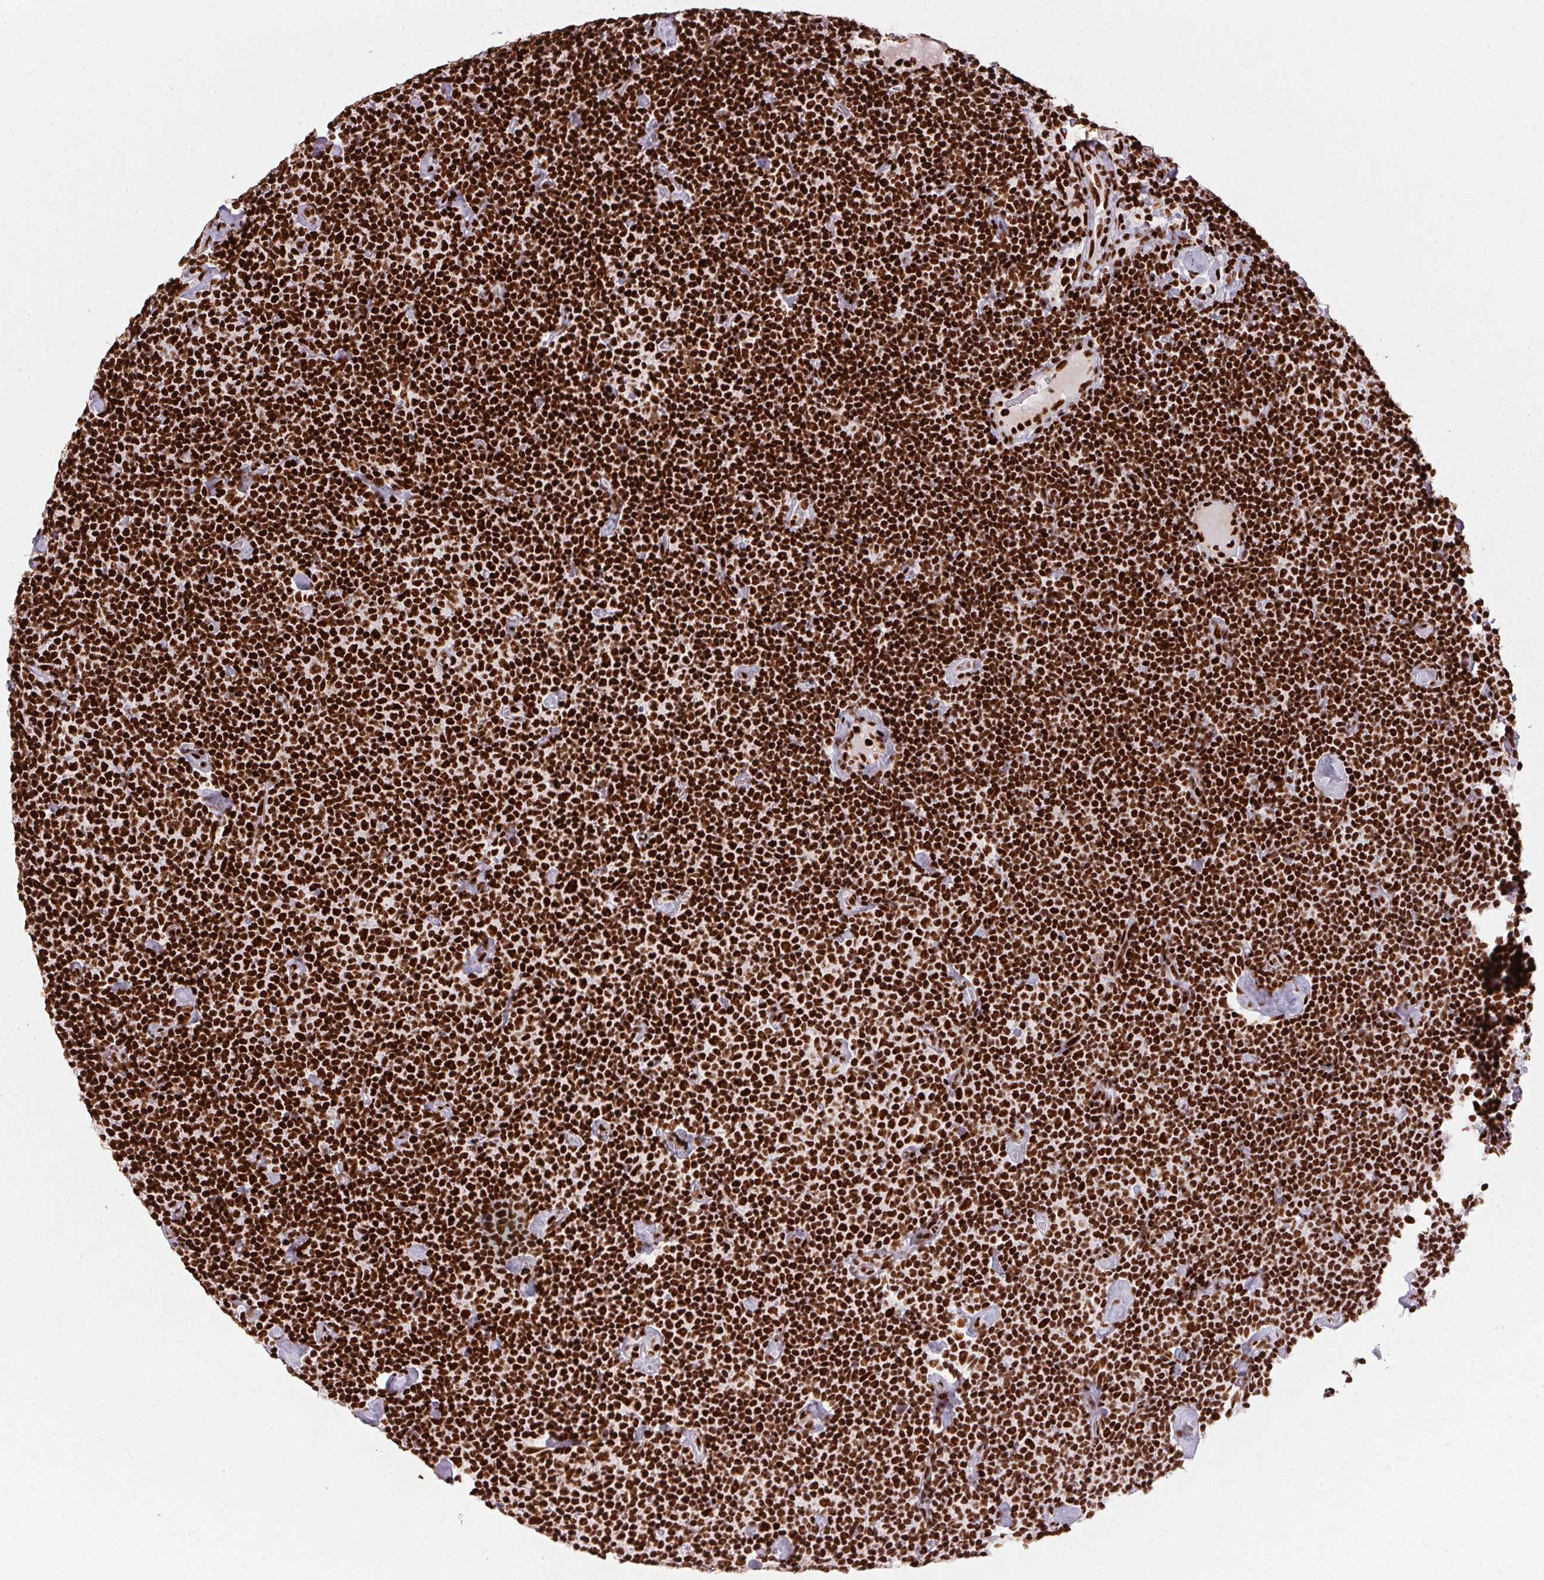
{"staining": {"intensity": "strong", "quantity": ">75%", "location": "nuclear"}, "tissue": "lymphoma", "cell_type": "Tumor cells", "image_type": "cancer", "snomed": [{"axis": "morphology", "description": "Malignant lymphoma, non-Hodgkin's type, Low grade"}, {"axis": "topography", "description": "Lymph node"}], "caption": "Protein expression analysis of human lymphoma reveals strong nuclear staining in approximately >75% of tumor cells.", "gene": "PAGE3", "patient": {"sex": "male", "age": 81}}